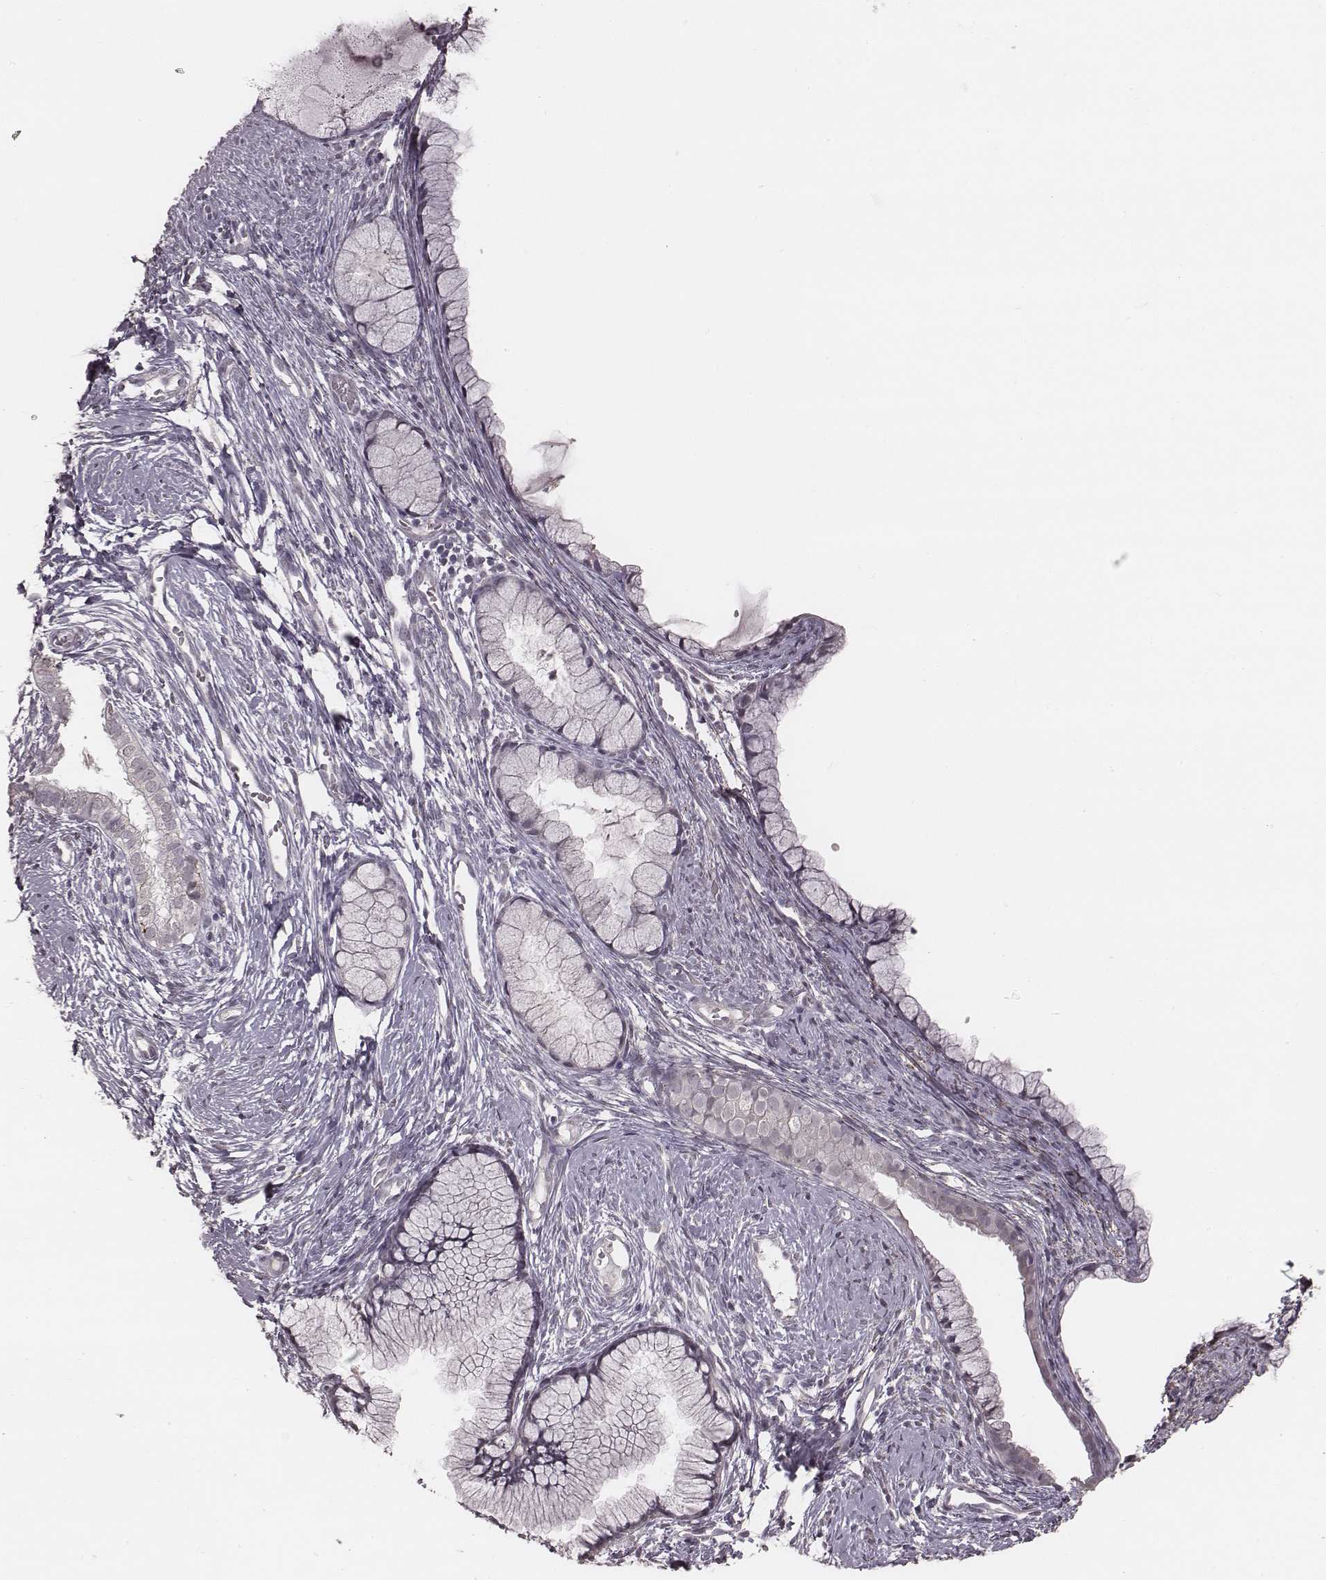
{"staining": {"intensity": "negative", "quantity": "none", "location": "none"}, "tissue": "cervix", "cell_type": "Glandular cells", "image_type": "normal", "snomed": [{"axis": "morphology", "description": "Normal tissue, NOS"}, {"axis": "topography", "description": "Cervix"}], "caption": "Protein analysis of benign cervix displays no significant positivity in glandular cells.", "gene": "SLC7A4", "patient": {"sex": "female", "age": 40}}